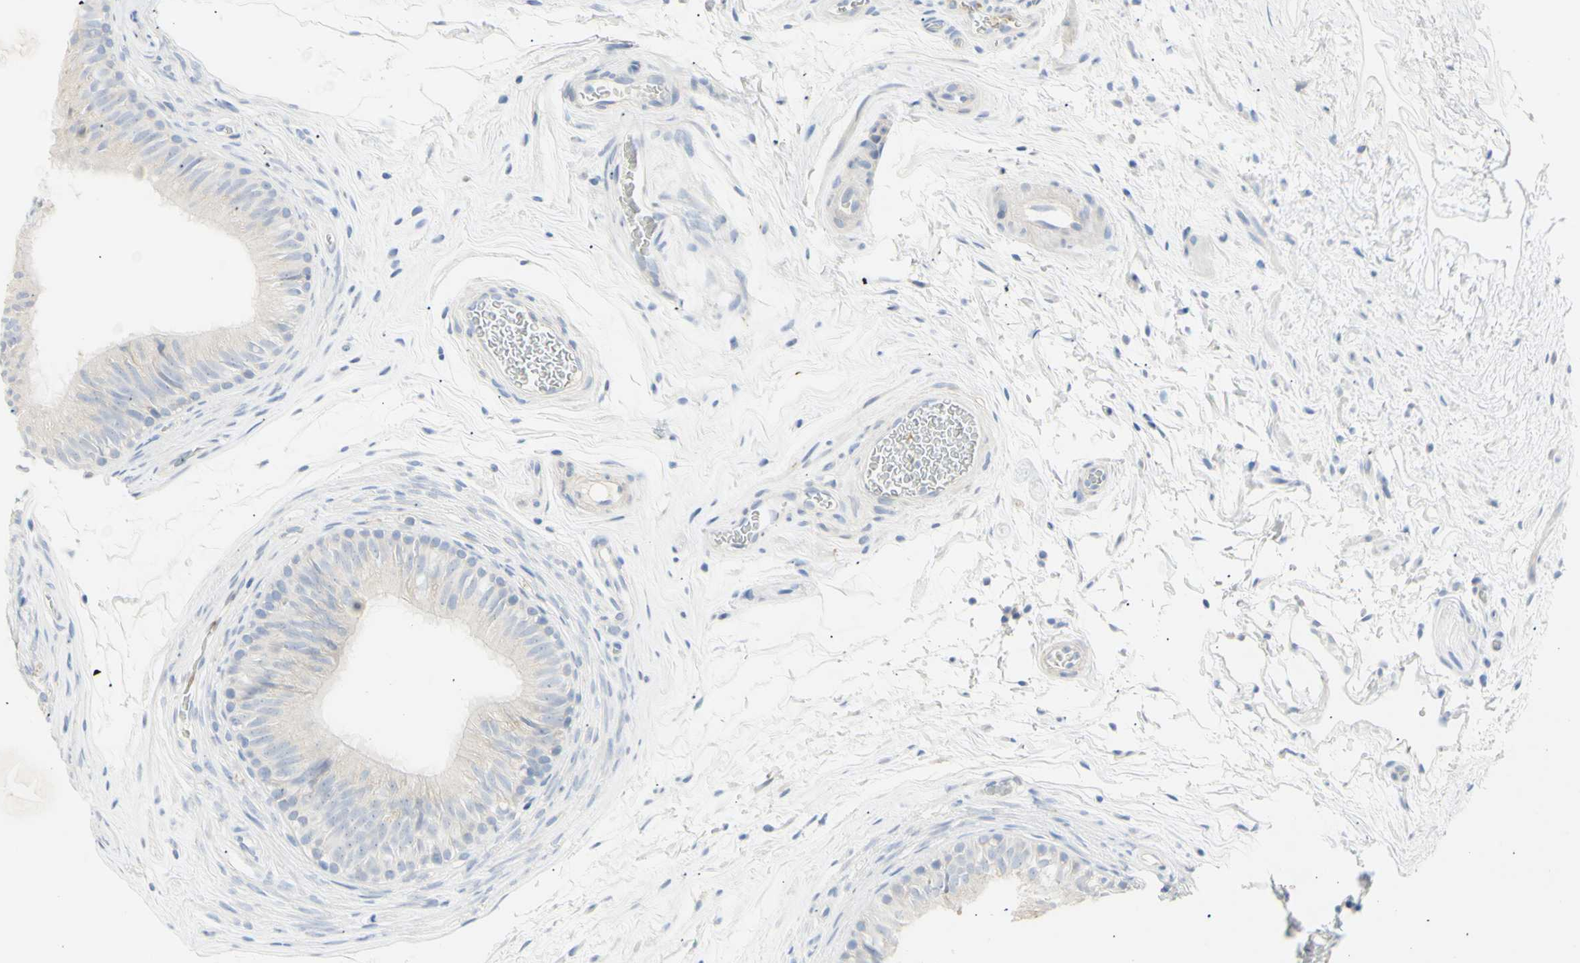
{"staining": {"intensity": "weak", "quantity": ">75%", "location": "cytoplasmic/membranous"}, "tissue": "epididymis", "cell_type": "Glandular cells", "image_type": "normal", "snomed": [{"axis": "morphology", "description": "Normal tissue, NOS"}, {"axis": "topography", "description": "Epididymis"}], "caption": "High-magnification brightfield microscopy of unremarkable epididymis stained with DAB (brown) and counterstained with hematoxylin (blue). glandular cells exhibit weak cytoplasmic/membranous staining is identified in approximately>75% of cells. Using DAB (brown) and hematoxylin (blue) stains, captured at high magnification using brightfield microscopy.", "gene": "B4GALNT3", "patient": {"sex": "male", "age": 36}}